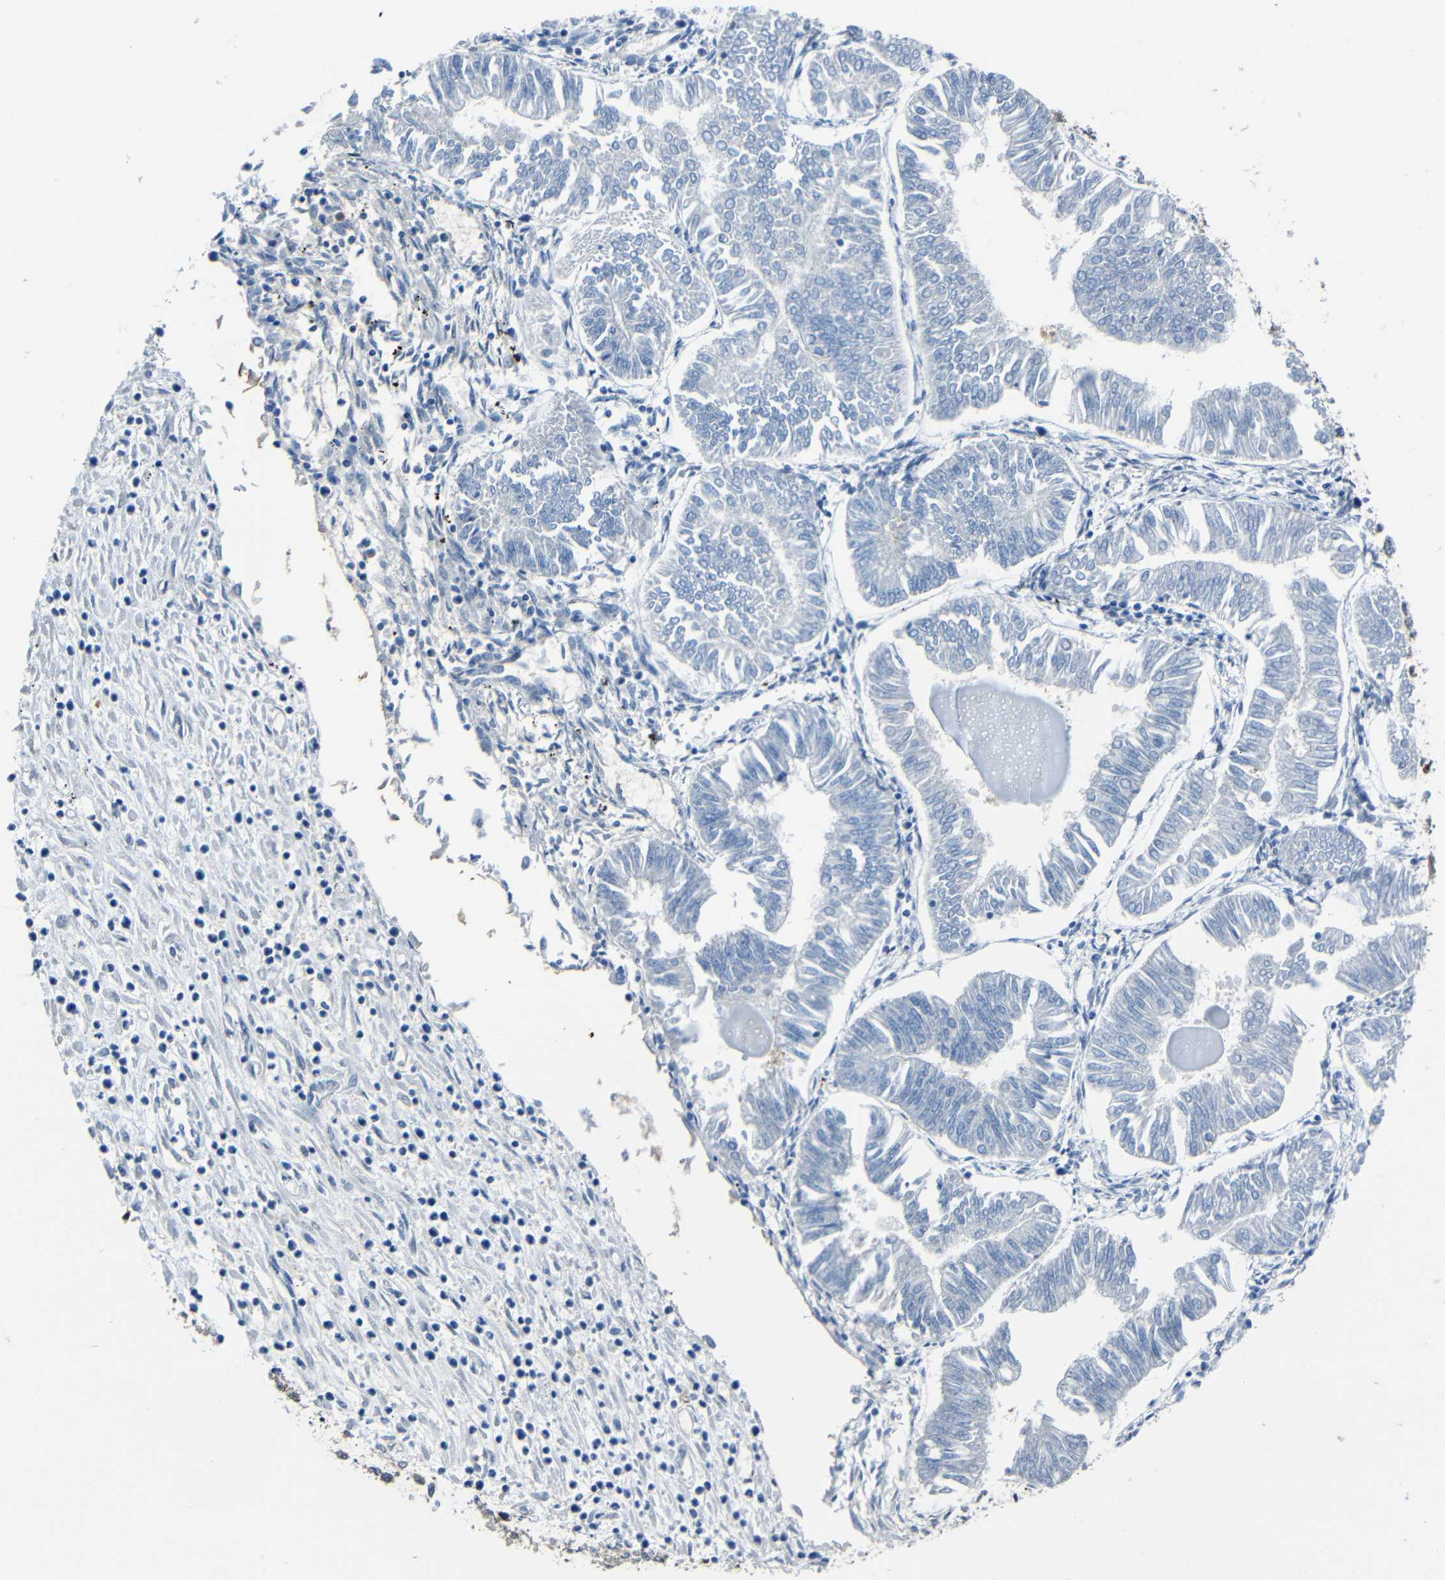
{"staining": {"intensity": "negative", "quantity": "none", "location": "none"}, "tissue": "endometrial cancer", "cell_type": "Tumor cells", "image_type": "cancer", "snomed": [{"axis": "morphology", "description": "Adenocarcinoma, NOS"}, {"axis": "topography", "description": "Endometrium"}], "caption": "This image is of endometrial adenocarcinoma stained with immunohistochemistry to label a protein in brown with the nuclei are counter-stained blue. There is no positivity in tumor cells. (Brightfield microscopy of DAB immunohistochemistry (IHC) at high magnification).", "gene": "DNAJC5", "patient": {"sex": "female", "age": 53}}